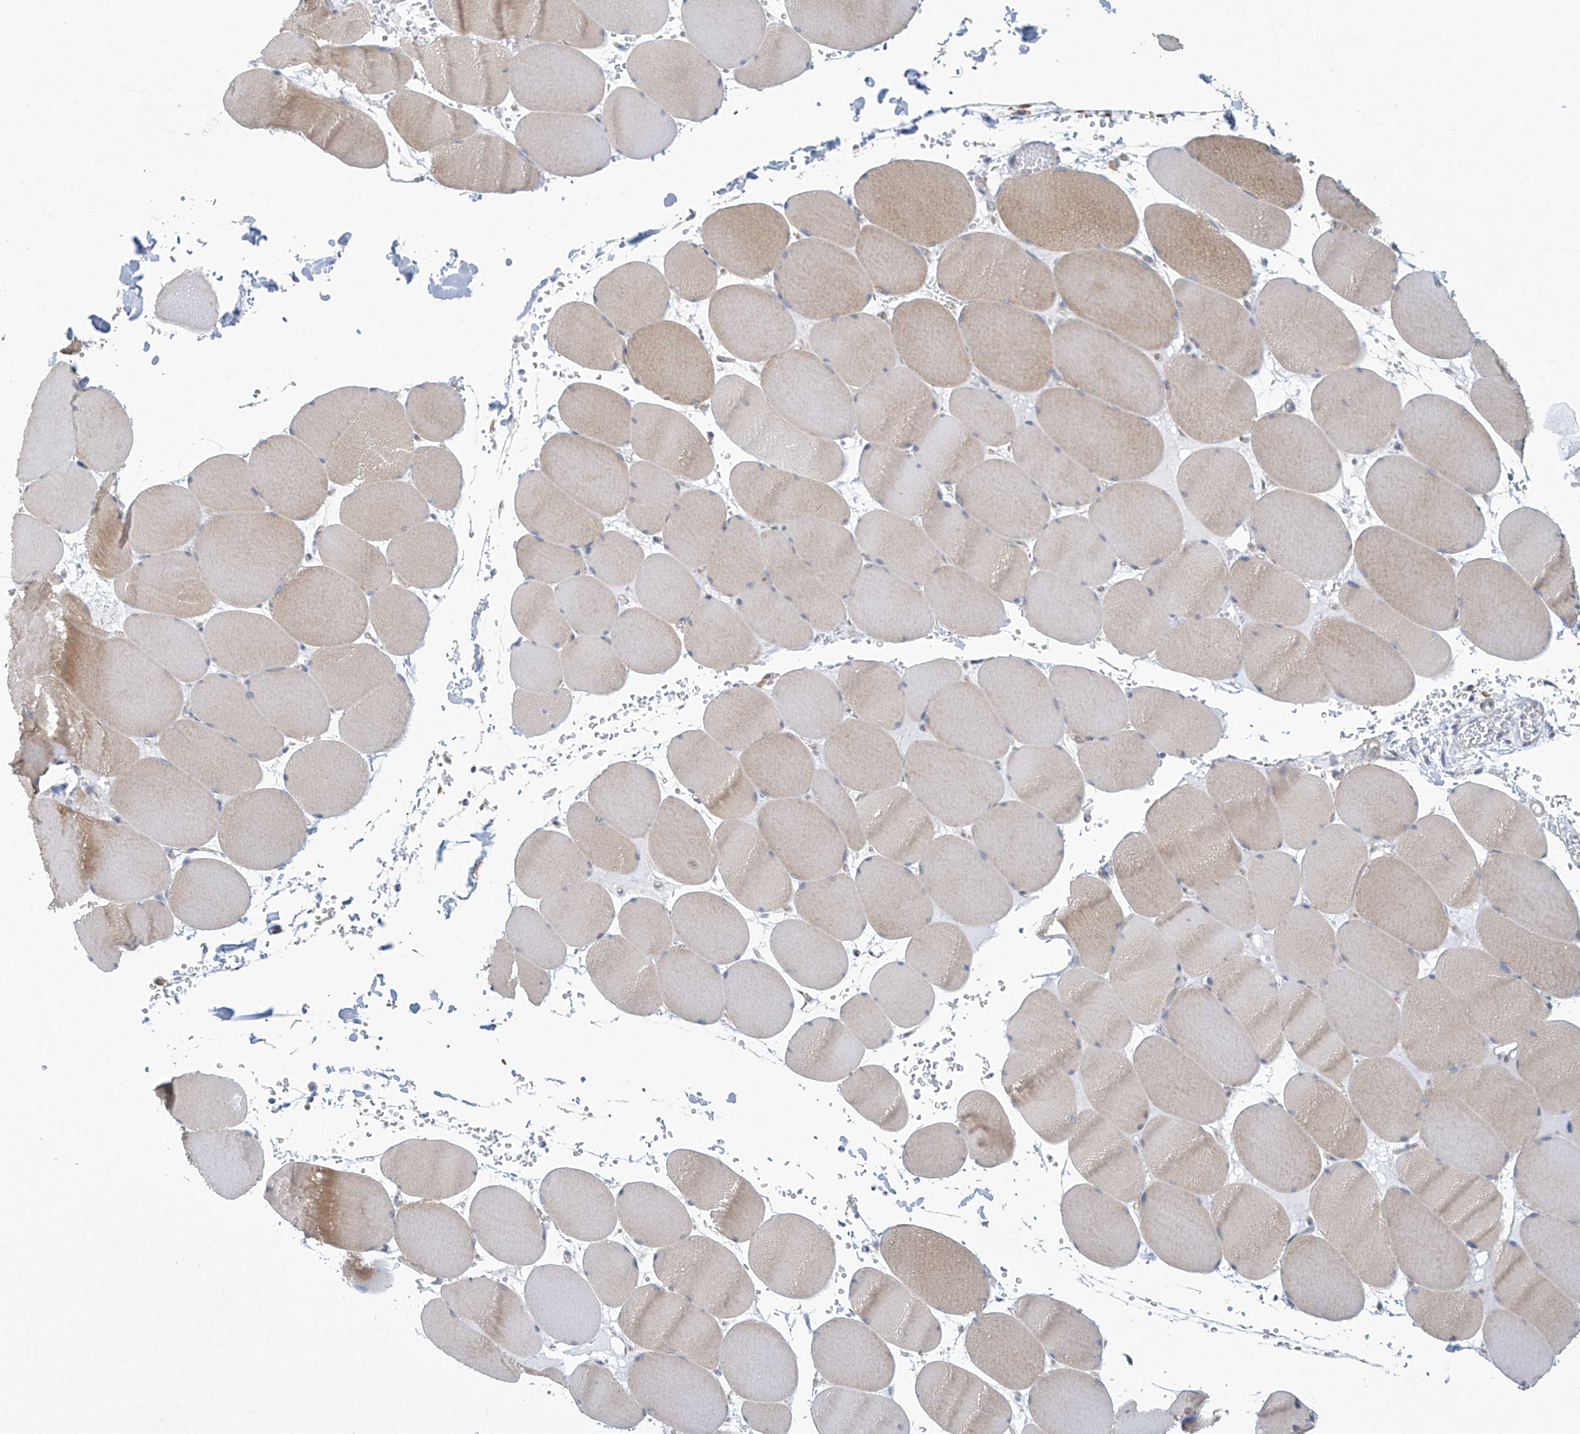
{"staining": {"intensity": "weak", "quantity": "25%-75%", "location": "cytoplasmic/membranous"}, "tissue": "skeletal muscle", "cell_type": "Myocytes", "image_type": "normal", "snomed": [{"axis": "morphology", "description": "Normal tissue, NOS"}, {"axis": "topography", "description": "Skeletal muscle"}, {"axis": "topography", "description": "Head-Neck"}], "caption": "IHC (DAB (3,3'-diaminobenzidine)) staining of unremarkable human skeletal muscle demonstrates weak cytoplasmic/membranous protein expression in approximately 25%-75% of myocytes.", "gene": "ABHD13", "patient": {"sex": "male", "age": 66}}